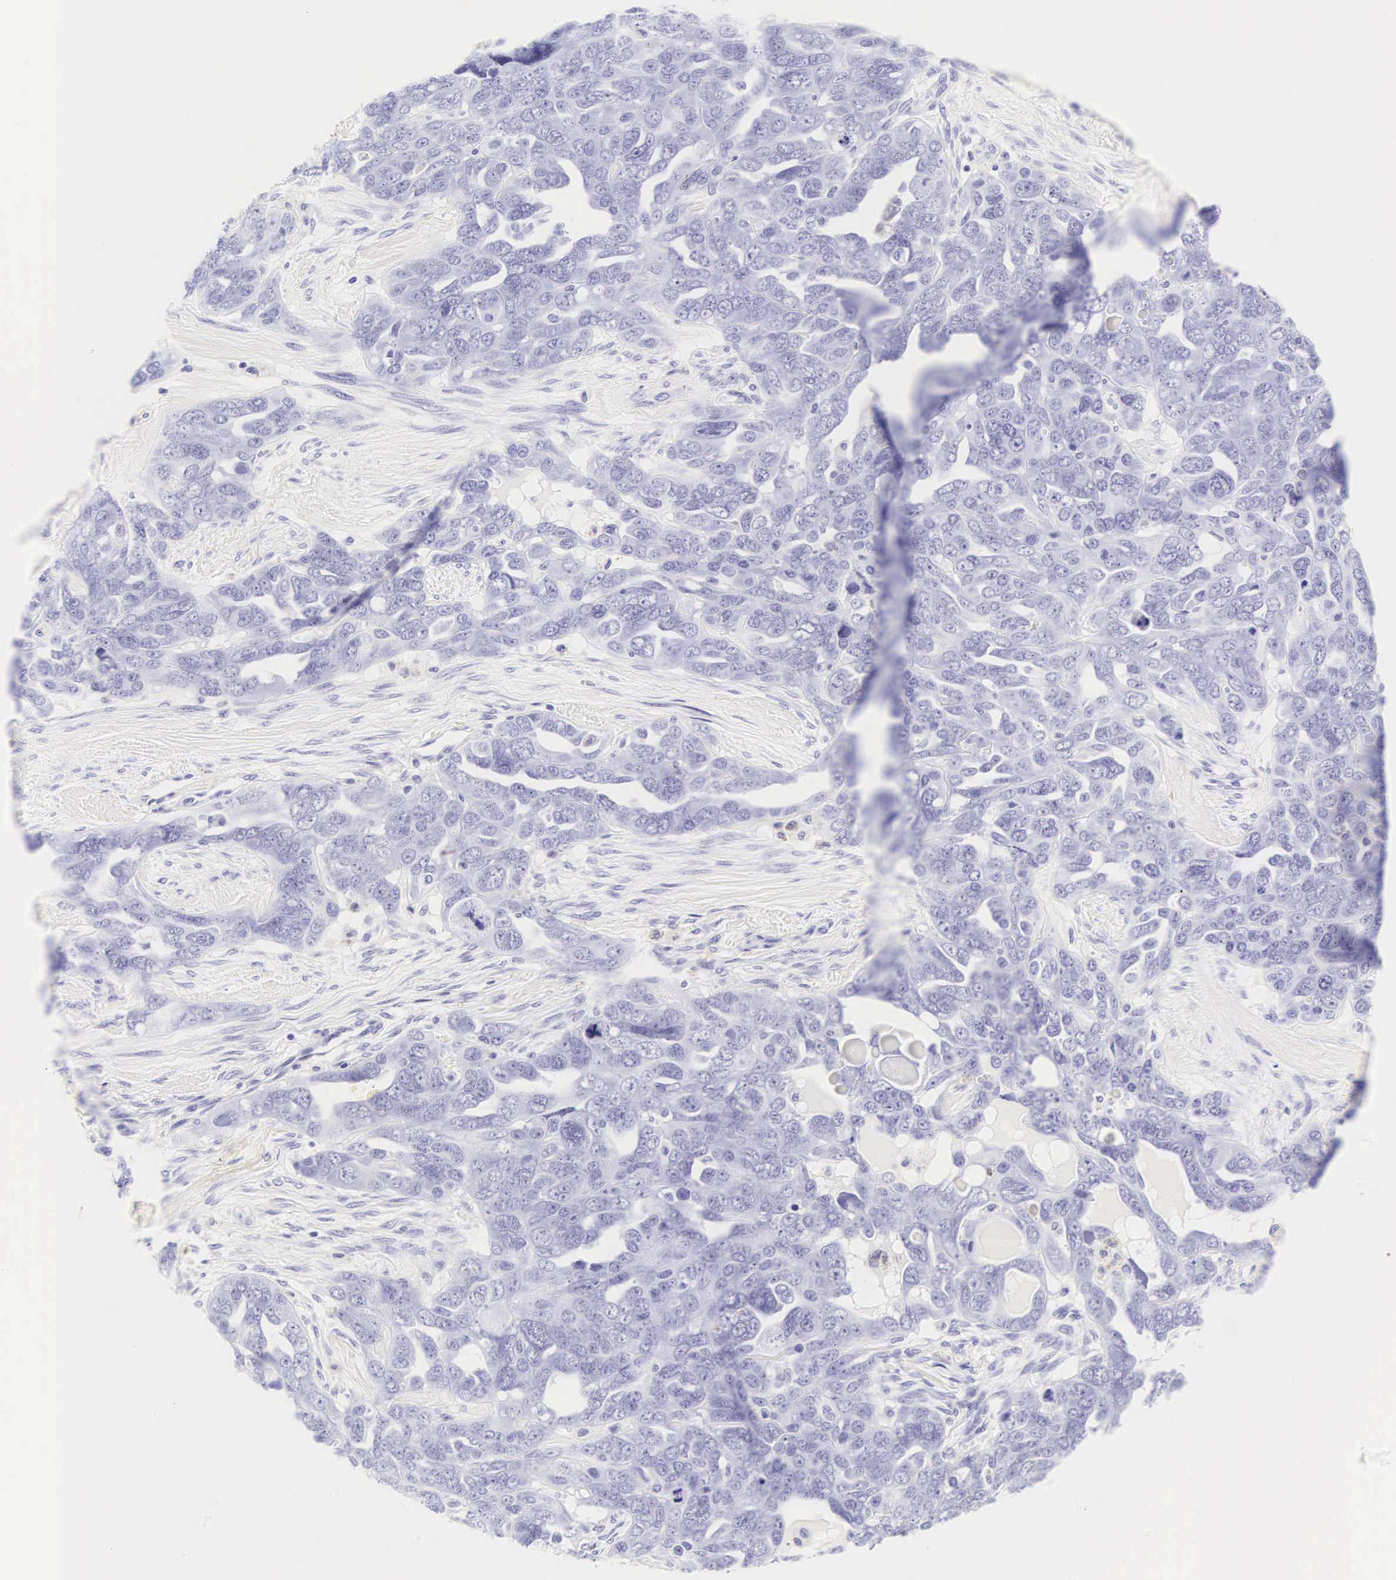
{"staining": {"intensity": "negative", "quantity": "none", "location": "none"}, "tissue": "ovarian cancer", "cell_type": "Tumor cells", "image_type": "cancer", "snomed": [{"axis": "morphology", "description": "Cystadenocarcinoma, serous, NOS"}, {"axis": "topography", "description": "Ovary"}], "caption": "Human ovarian cancer stained for a protein using IHC reveals no positivity in tumor cells.", "gene": "CD1A", "patient": {"sex": "female", "age": 63}}